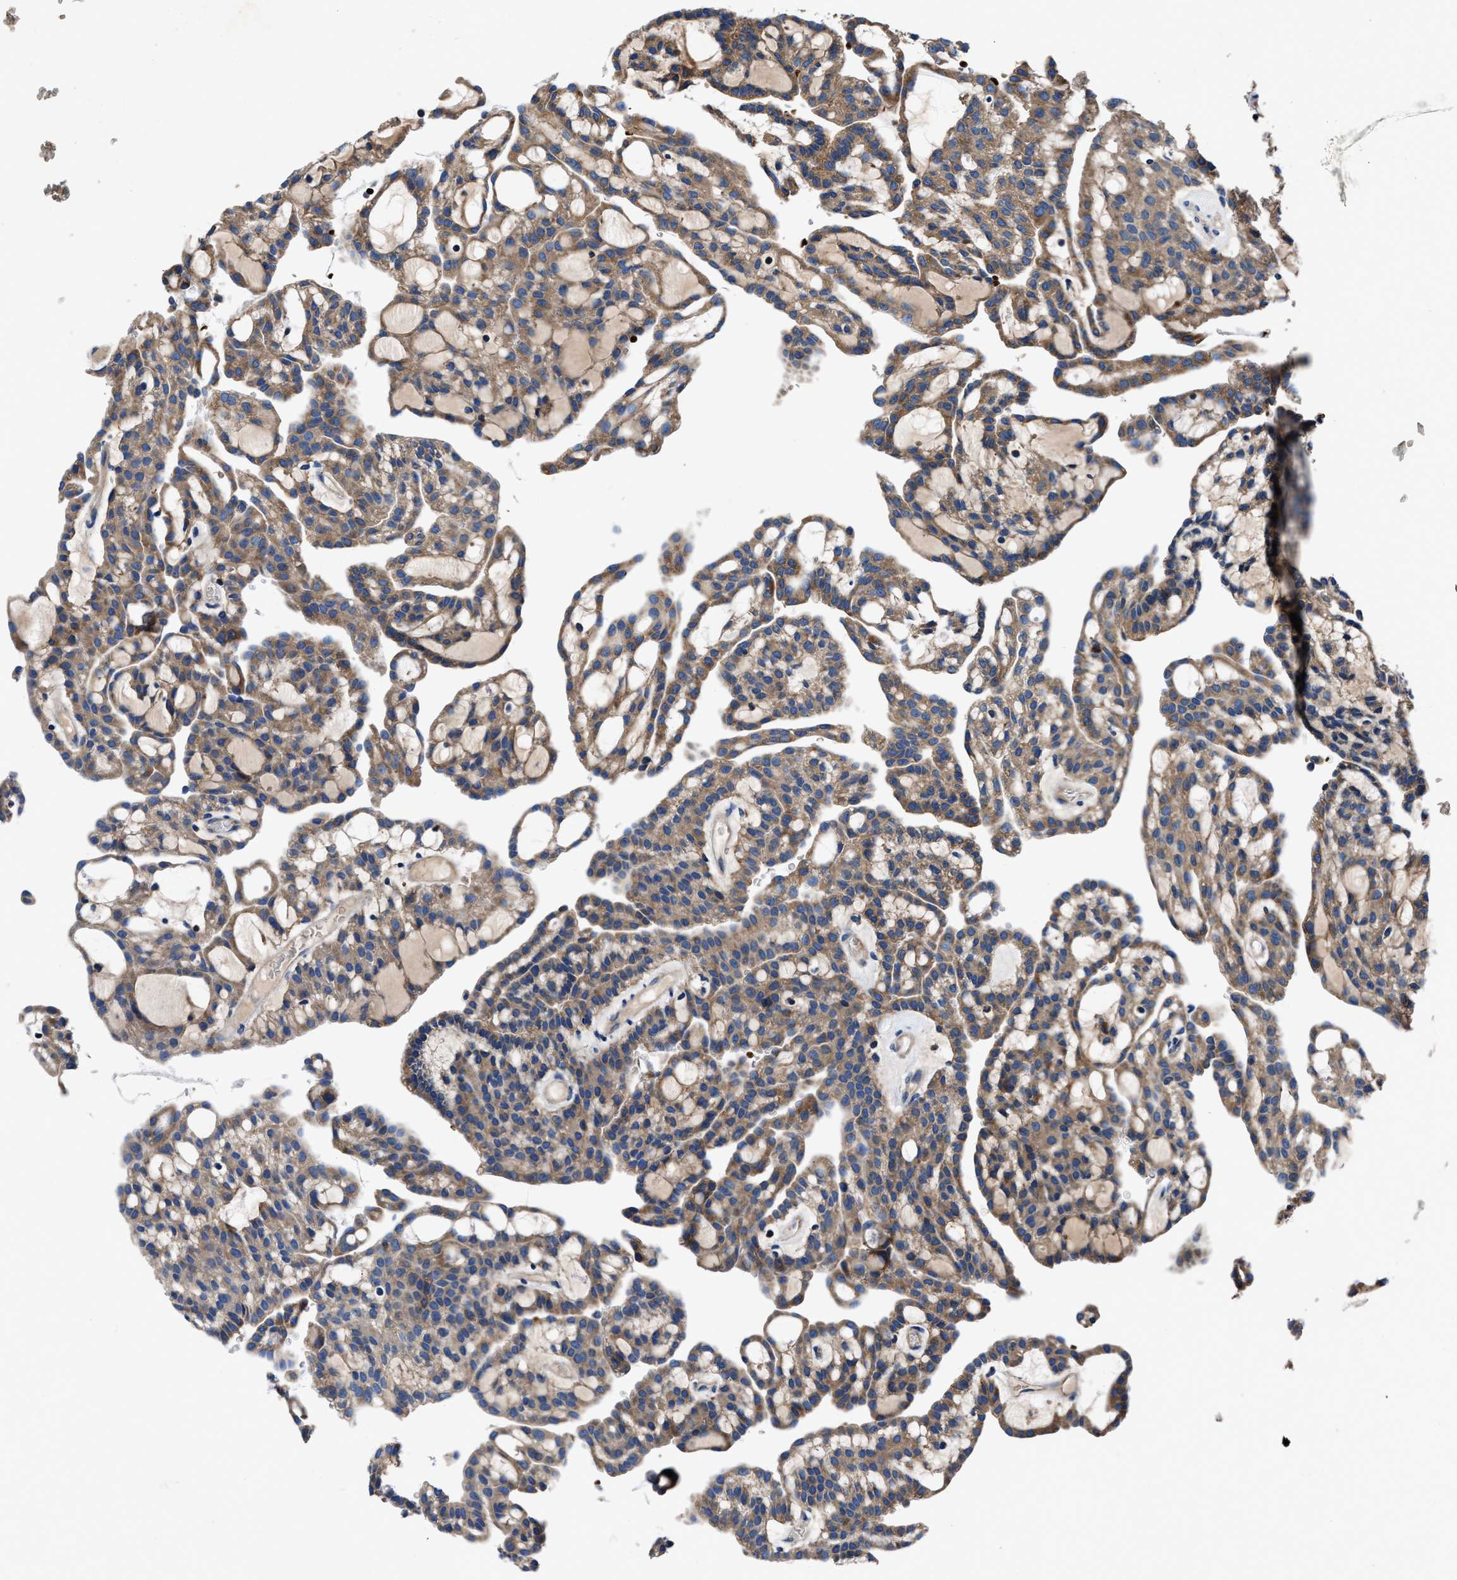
{"staining": {"intensity": "moderate", "quantity": ">75%", "location": "cytoplasmic/membranous"}, "tissue": "renal cancer", "cell_type": "Tumor cells", "image_type": "cancer", "snomed": [{"axis": "morphology", "description": "Adenocarcinoma, NOS"}, {"axis": "topography", "description": "Kidney"}], "caption": "Adenocarcinoma (renal) tissue demonstrates moderate cytoplasmic/membranous staining in approximately >75% of tumor cells, visualized by immunohistochemistry.", "gene": "PHLPP1", "patient": {"sex": "male", "age": 63}}